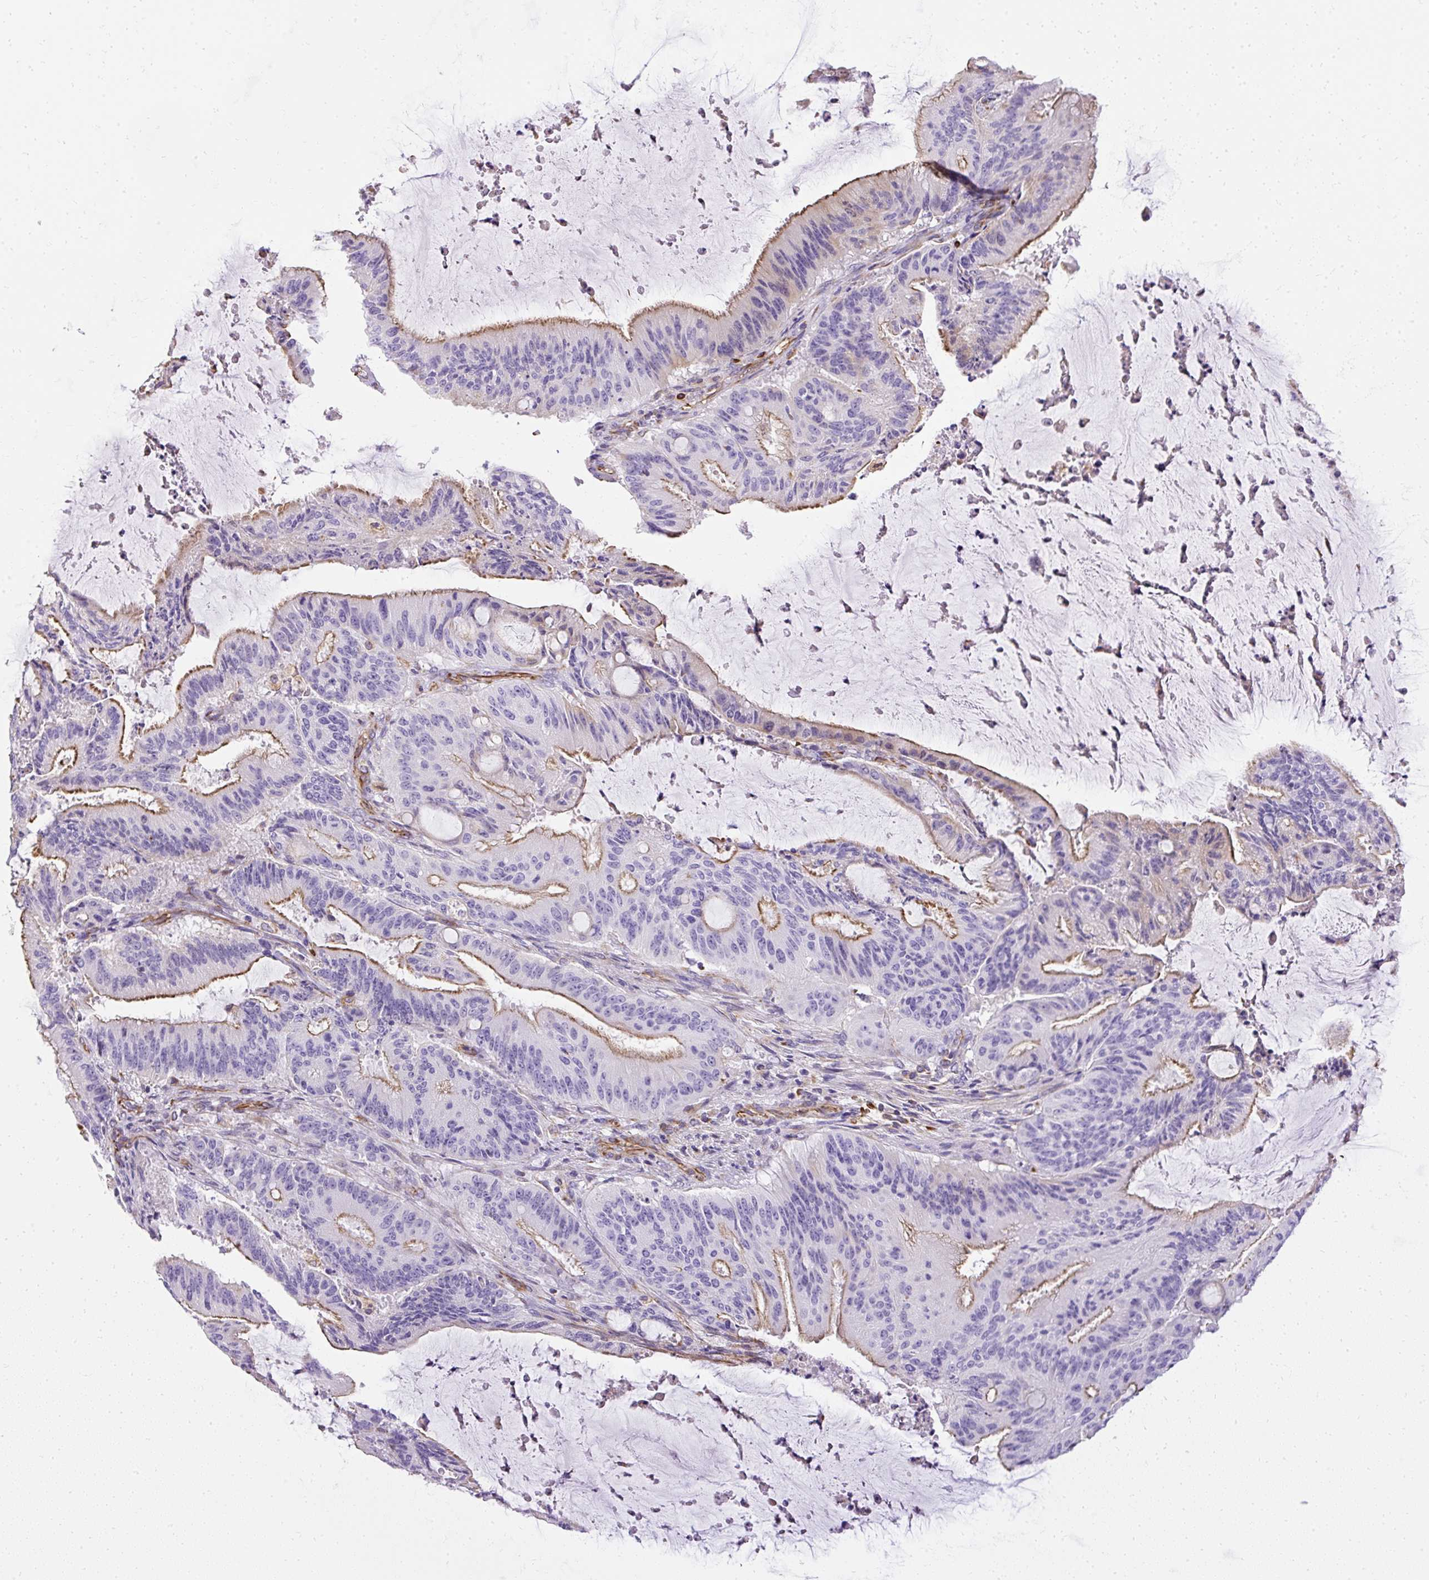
{"staining": {"intensity": "moderate", "quantity": "25%-75%", "location": "cytoplasmic/membranous"}, "tissue": "liver cancer", "cell_type": "Tumor cells", "image_type": "cancer", "snomed": [{"axis": "morphology", "description": "Normal tissue, NOS"}, {"axis": "morphology", "description": "Cholangiocarcinoma"}, {"axis": "topography", "description": "Liver"}, {"axis": "topography", "description": "Peripheral nerve tissue"}], "caption": "Protein positivity by IHC reveals moderate cytoplasmic/membranous expression in about 25%-75% of tumor cells in liver cancer. (IHC, brightfield microscopy, high magnification).", "gene": "PLS1", "patient": {"sex": "female", "age": 73}}